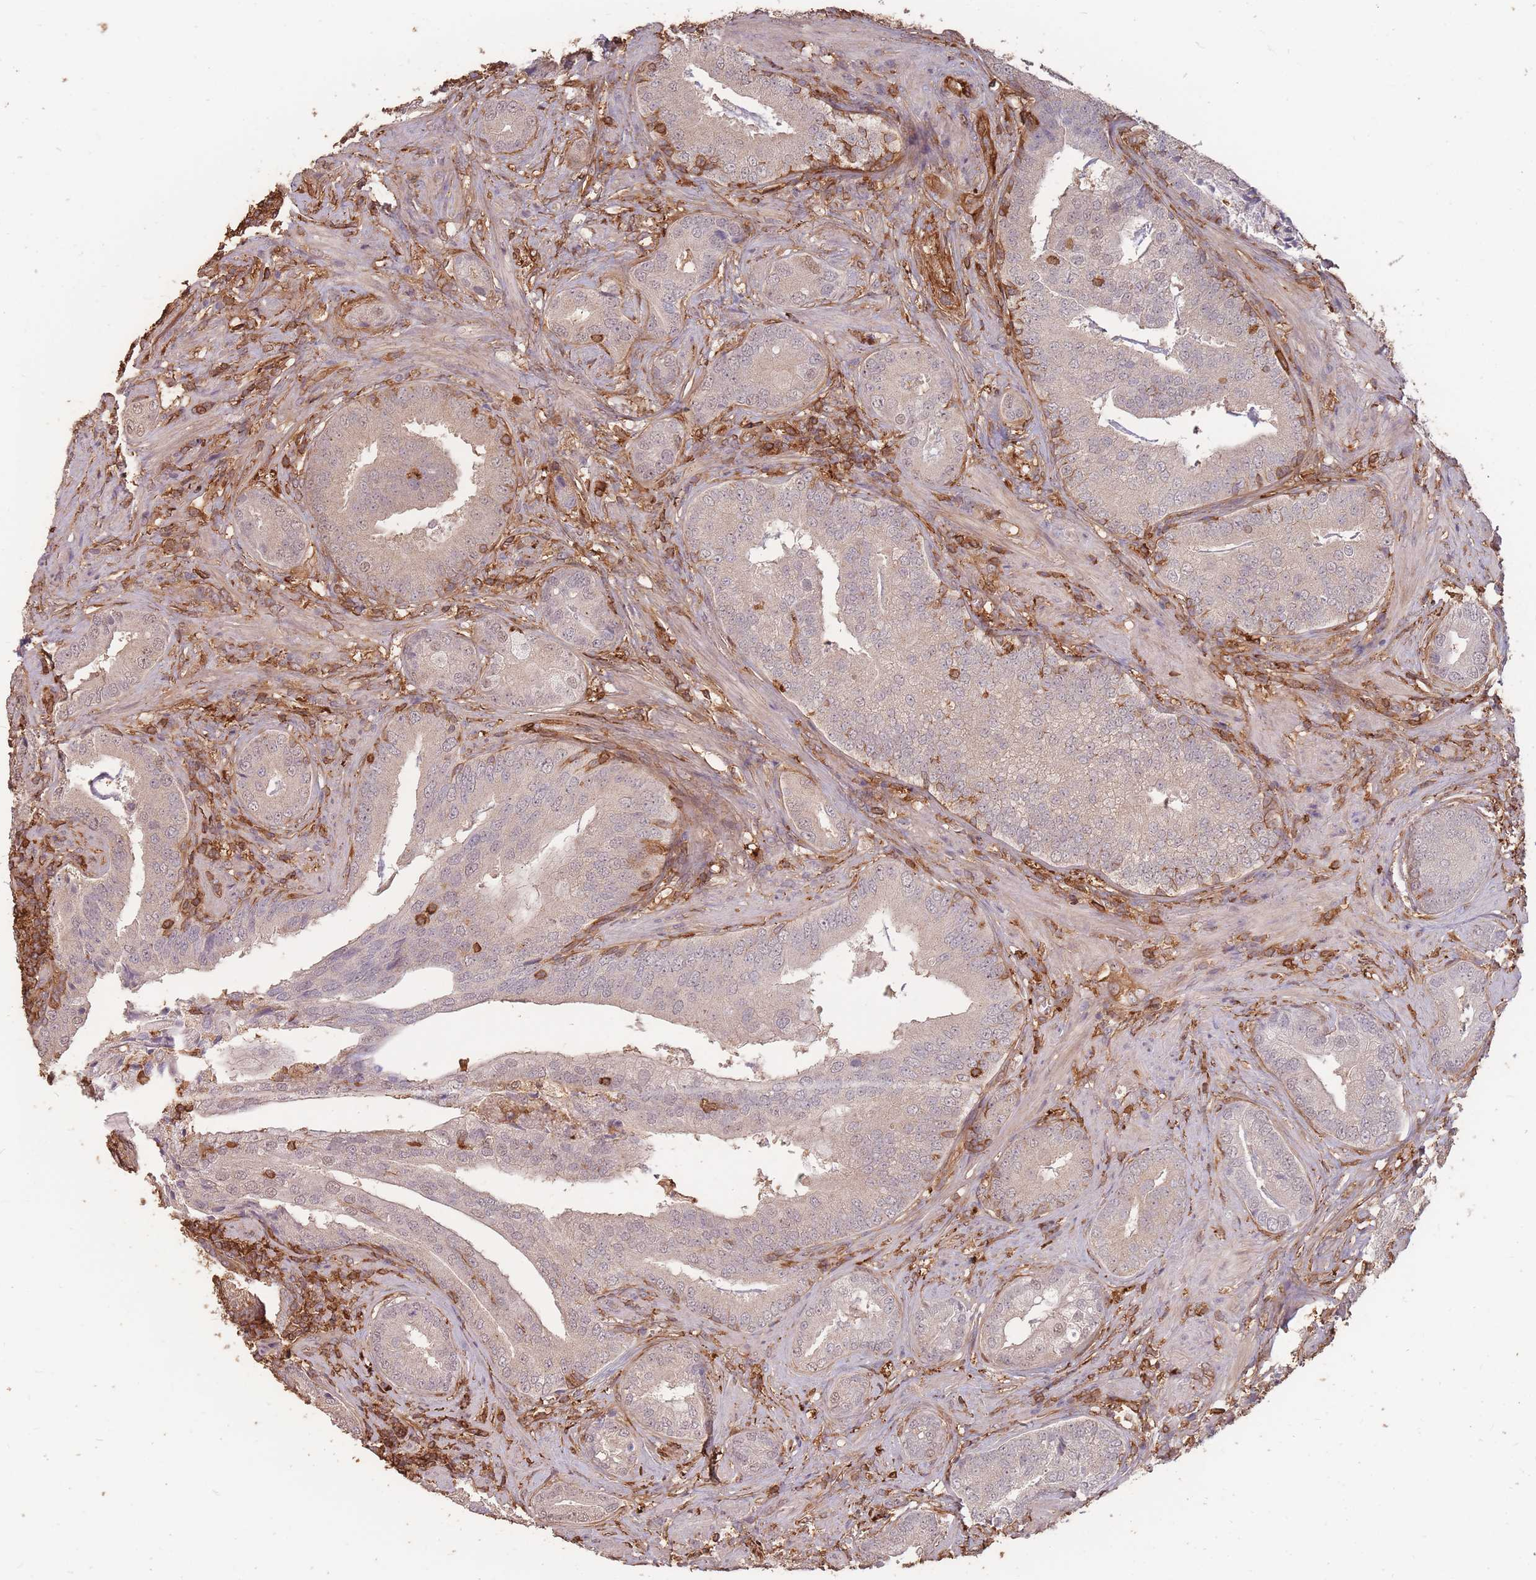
{"staining": {"intensity": "negative", "quantity": "none", "location": "none"}, "tissue": "prostate cancer", "cell_type": "Tumor cells", "image_type": "cancer", "snomed": [{"axis": "morphology", "description": "Adenocarcinoma, High grade"}, {"axis": "topography", "description": "Prostate"}], "caption": "A micrograph of prostate cancer stained for a protein reveals no brown staining in tumor cells.", "gene": "PLS3", "patient": {"sex": "male", "age": 55}}